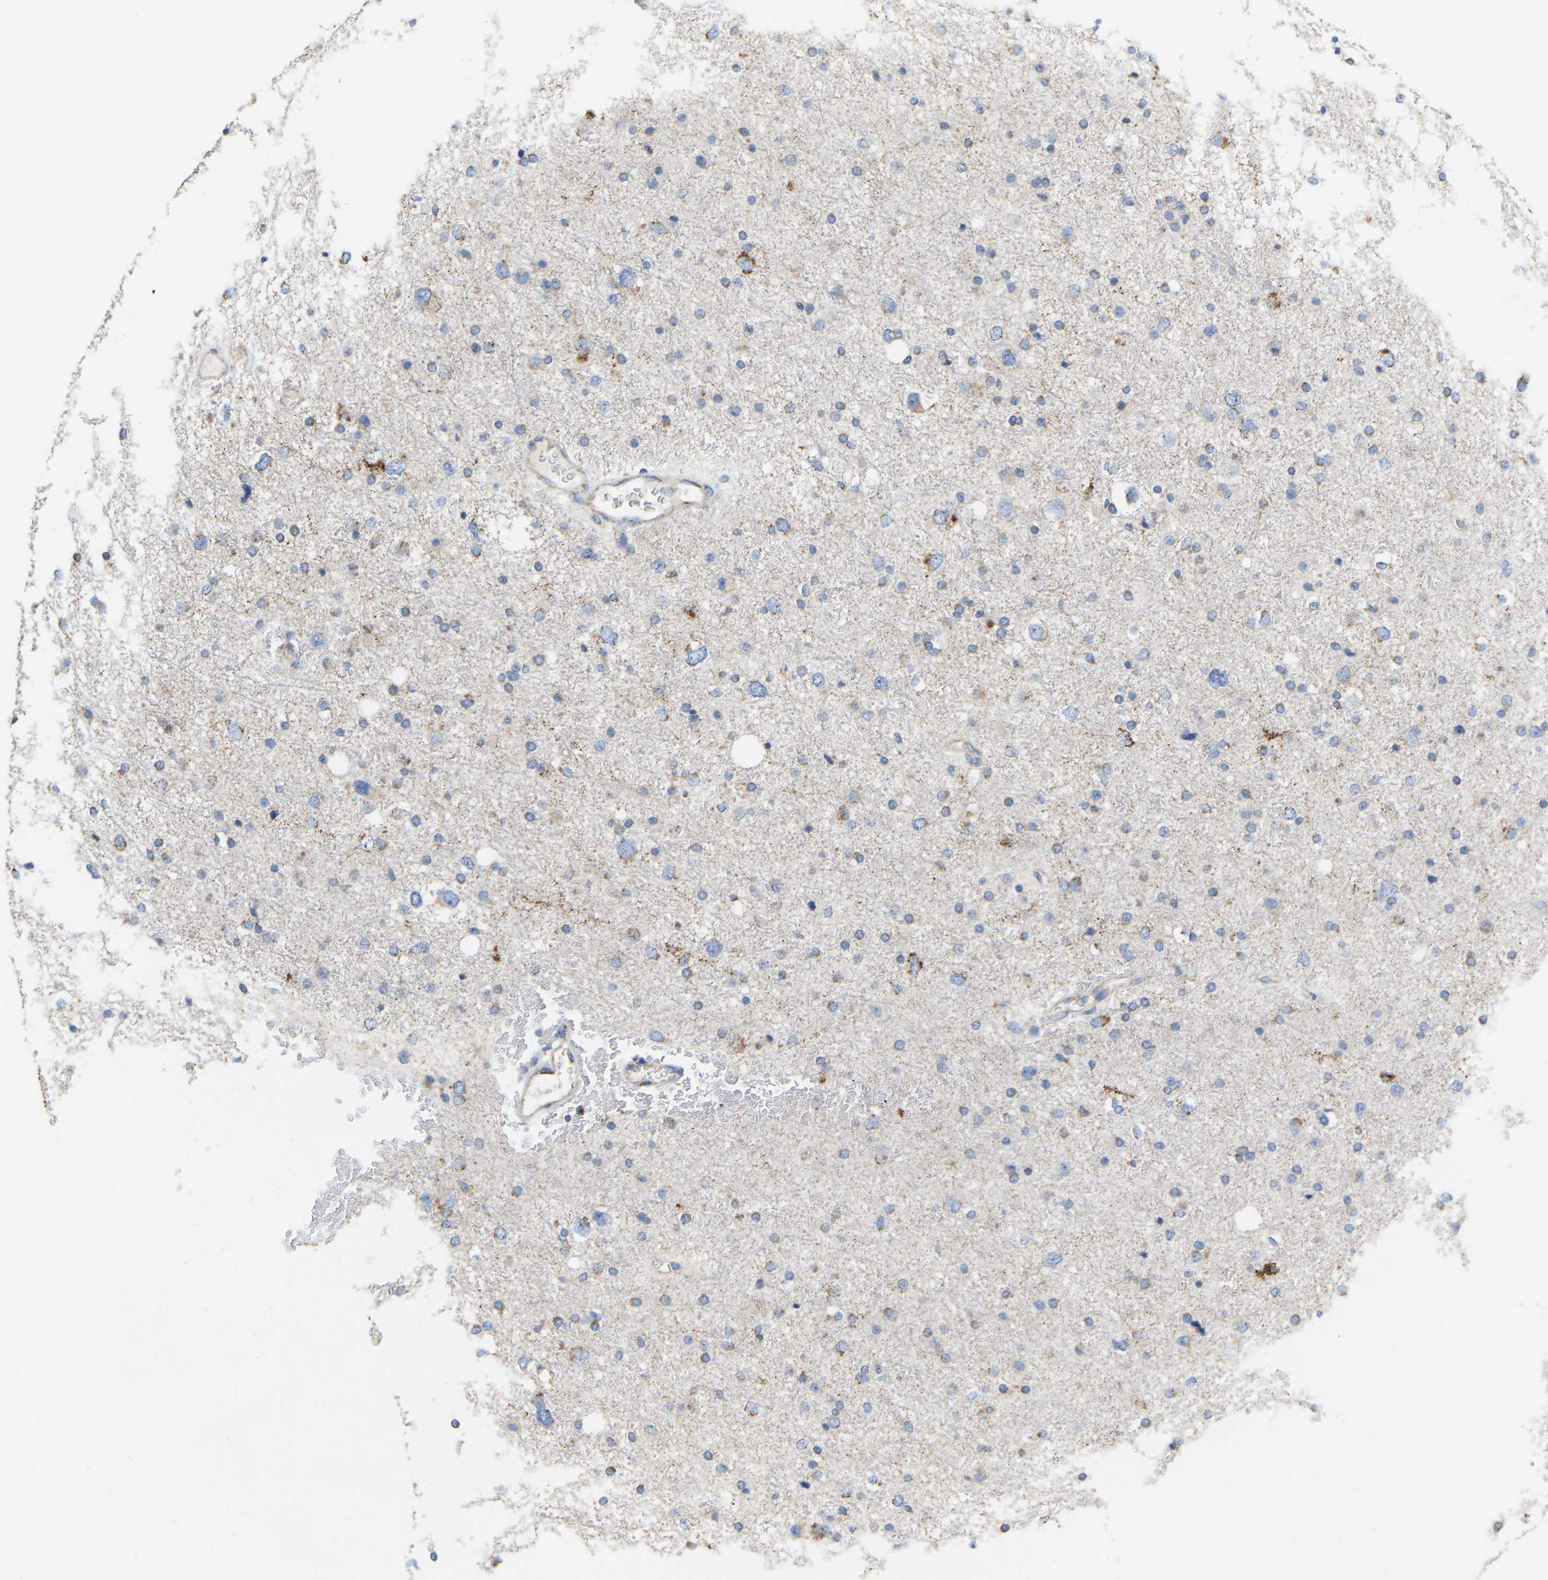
{"staining": {"intensity": "weak", "quantity": "<25%", "location": "cytoplasmic/membranous"}, "tissue": "glioma", "cell_type": "Tumor cells", "image_type": "cancer", "snomed": [{"axis": "morphology", "description": "Glioma, malignant, Low grade"}, {"axis": "topography", "description": "Brain"}], "caption": "Image shows no significant protein staining in tumor cells of low-grade glioma (malignant).", "gene": "CBLB", "patient": {"sex": "female", "age": 37}}